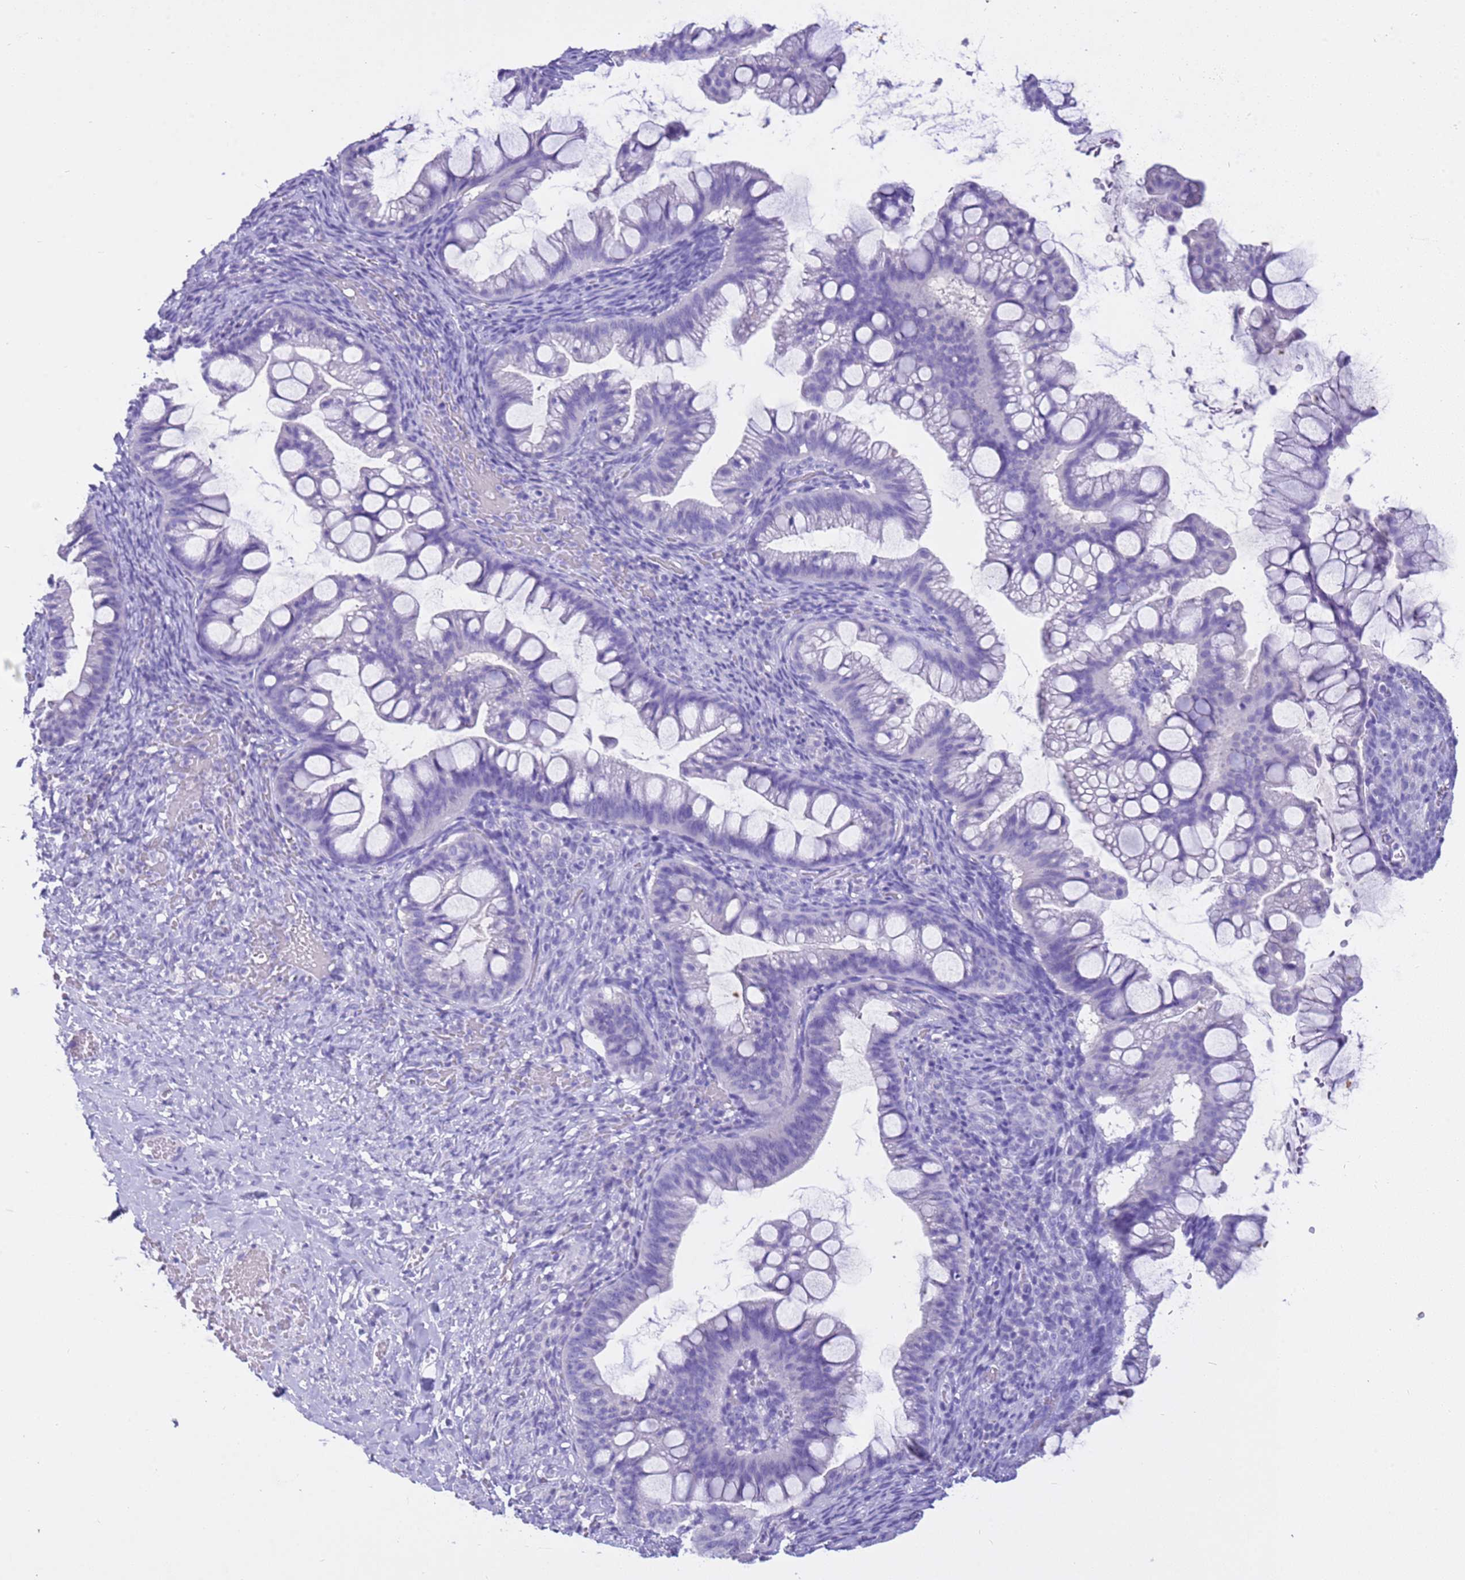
{"staining": {"intensity": "negative", "quantity": "none", "location": "none"}, "tissue": "ovarian cancer", "cell_type": "Tumor cells", "image_type": "cancer", "snomed": [{"axis": "morphology", "description": "Cystadenocarcinoma, mucinous, NOS"}, {"axis": "topography", "description": "Ovary"}], "caption": "Ovarian cancer stained for a protein using immunohistochemistry (IHC) displays no staining tumor cells.", "gene": "CPB1", "patient": {"sex": "female", "age": 73}}